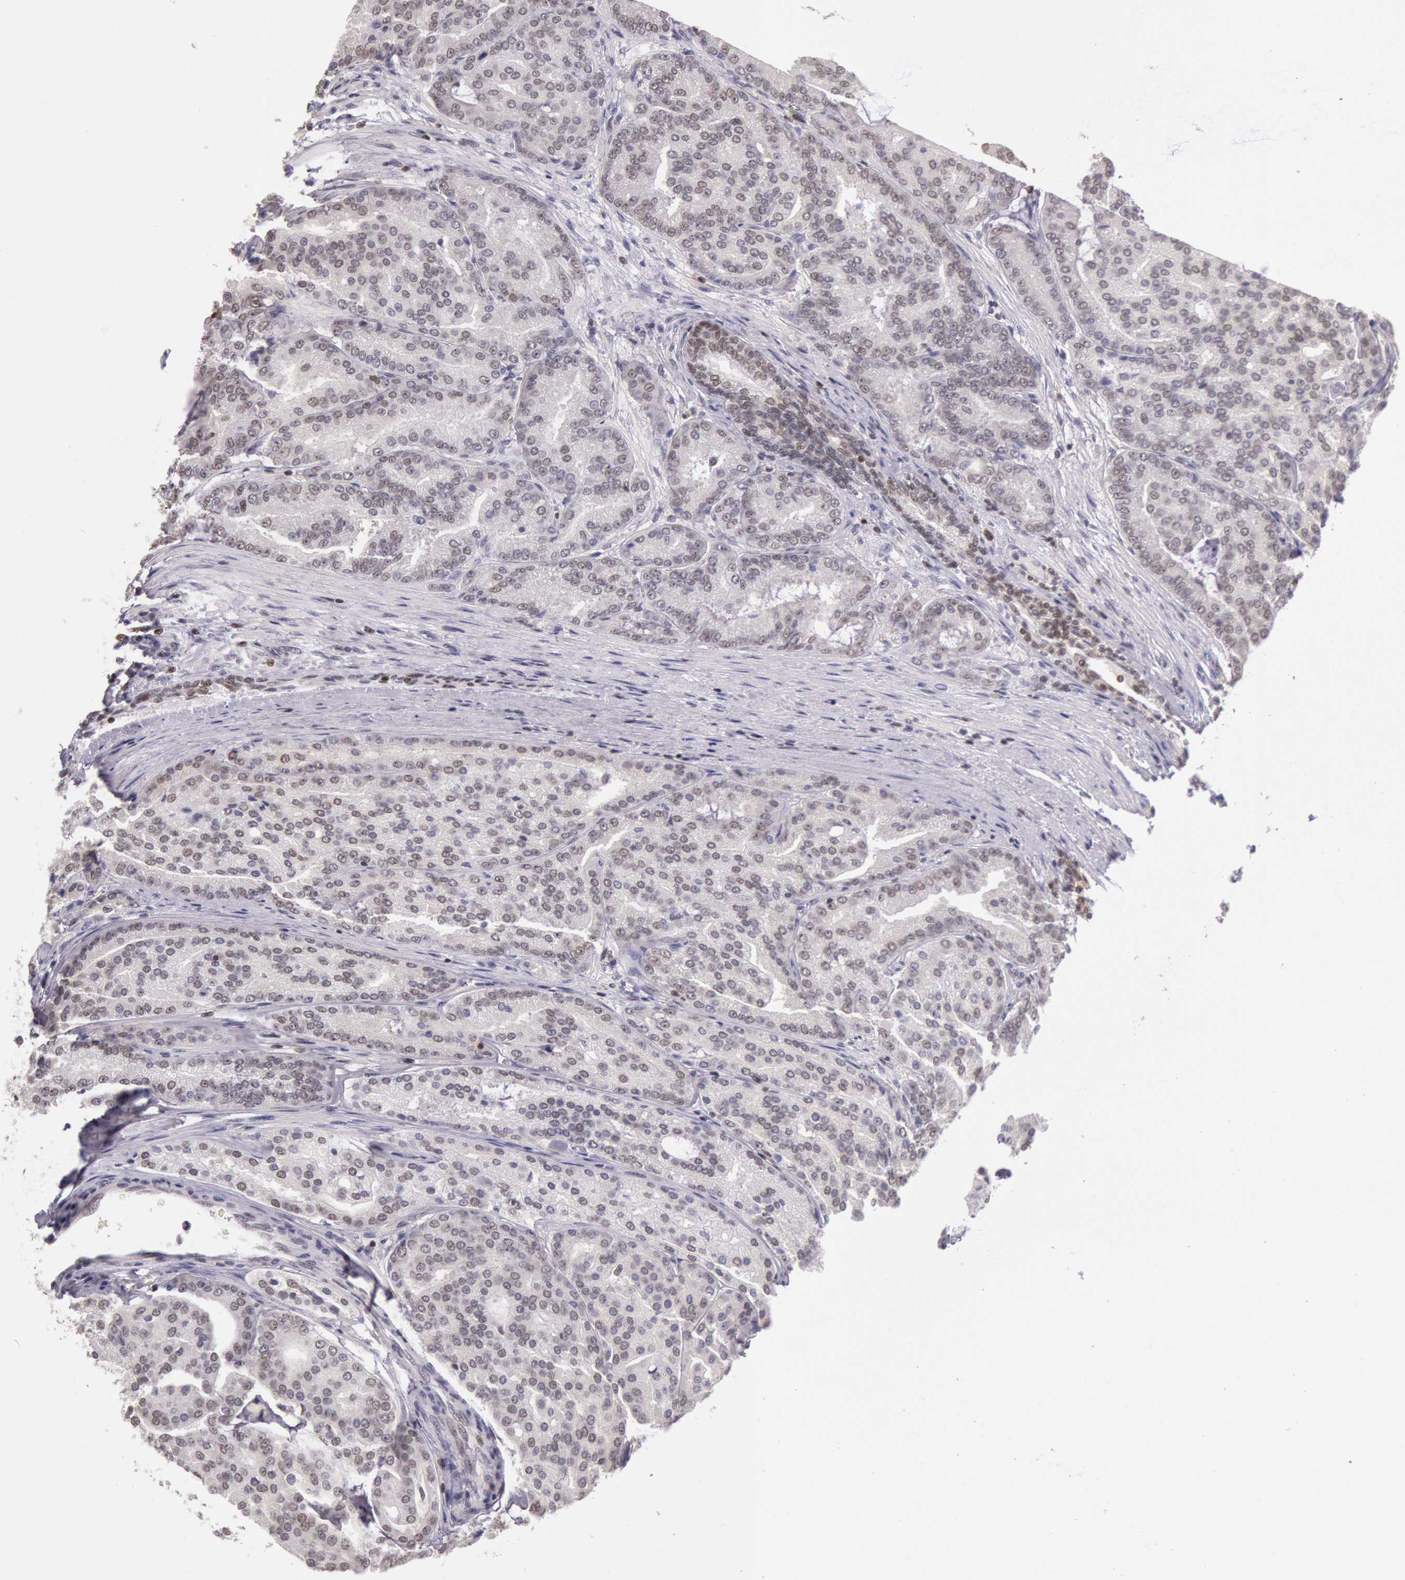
{"staining": {"intensity": "moderate", "quantity": "25%-75%", "location": "nuclear"}, "tissue": "prostate cancer", "cell_type": "Tumor cells", "image_type": "cancer", "snomed": [{"axis": "morphology", "description": "Adenocarcinoma, High grade"}, {"axis": "topography", "description": "Prostate"}], "caption": "The immunohistochemical stain highlights moderate nuclear expression in tumor cells of prostate cancer tissue. Ihc stains the protein in brown and the nuclei are stained blue.", "gene": "ESS2", "patient": {"sex": "male", "age": 64}}